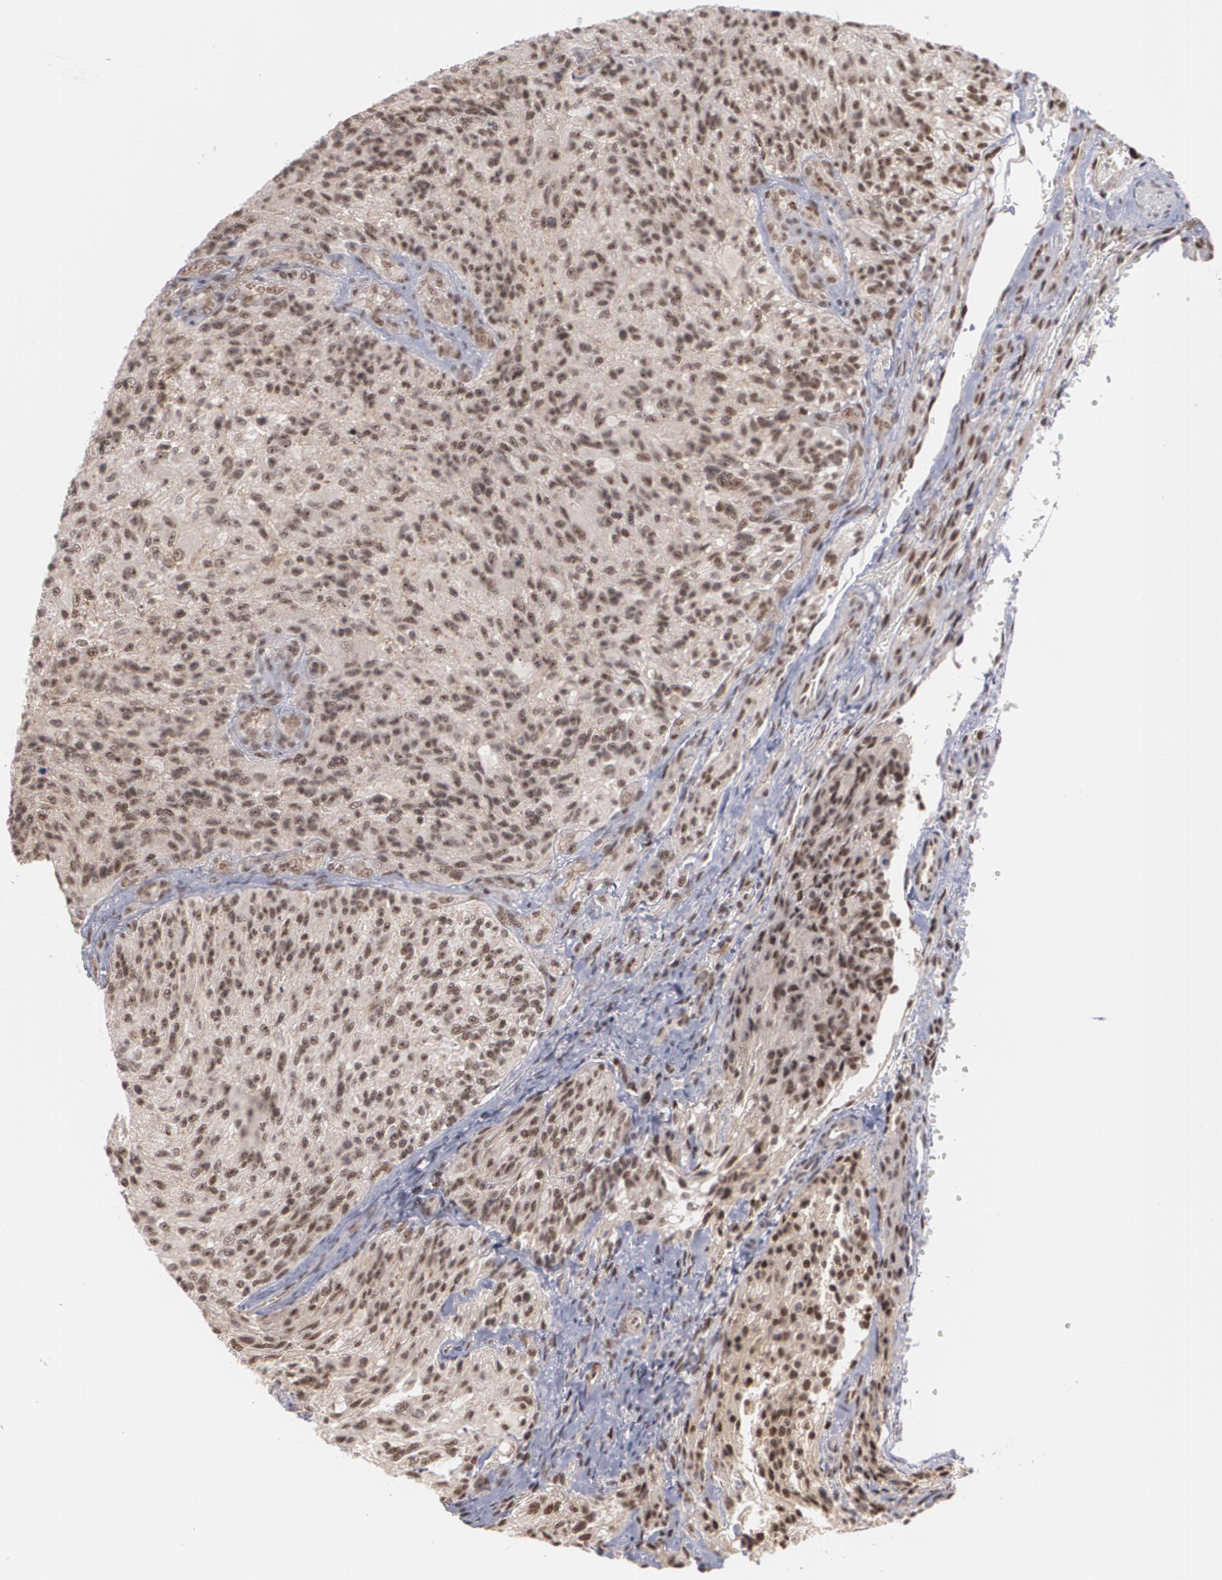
{"staining": {"intensity": "moderate", "quantity": ">75%", "location": "nuclear"}, "tissue": "glioma", "cell_type": "Tumor cells", "image_type": "cancer", "snomed": [{"axis": "morphology", "description": "Normal tissue, NOS"}, {"axis": "morphology", "description": "Glioma, malignant, High grade"}, {"axis": "topography", "description": "Cerebral cortex"}], "caption": "Approximately >75% of tumor cells in malignant high-grade glioma demonstrate moderate nuclear protein staining as visualized by brown immunohistochemical staining.", "gene": "ZNF234", "patient": {"sex": "male", "age": 56}}